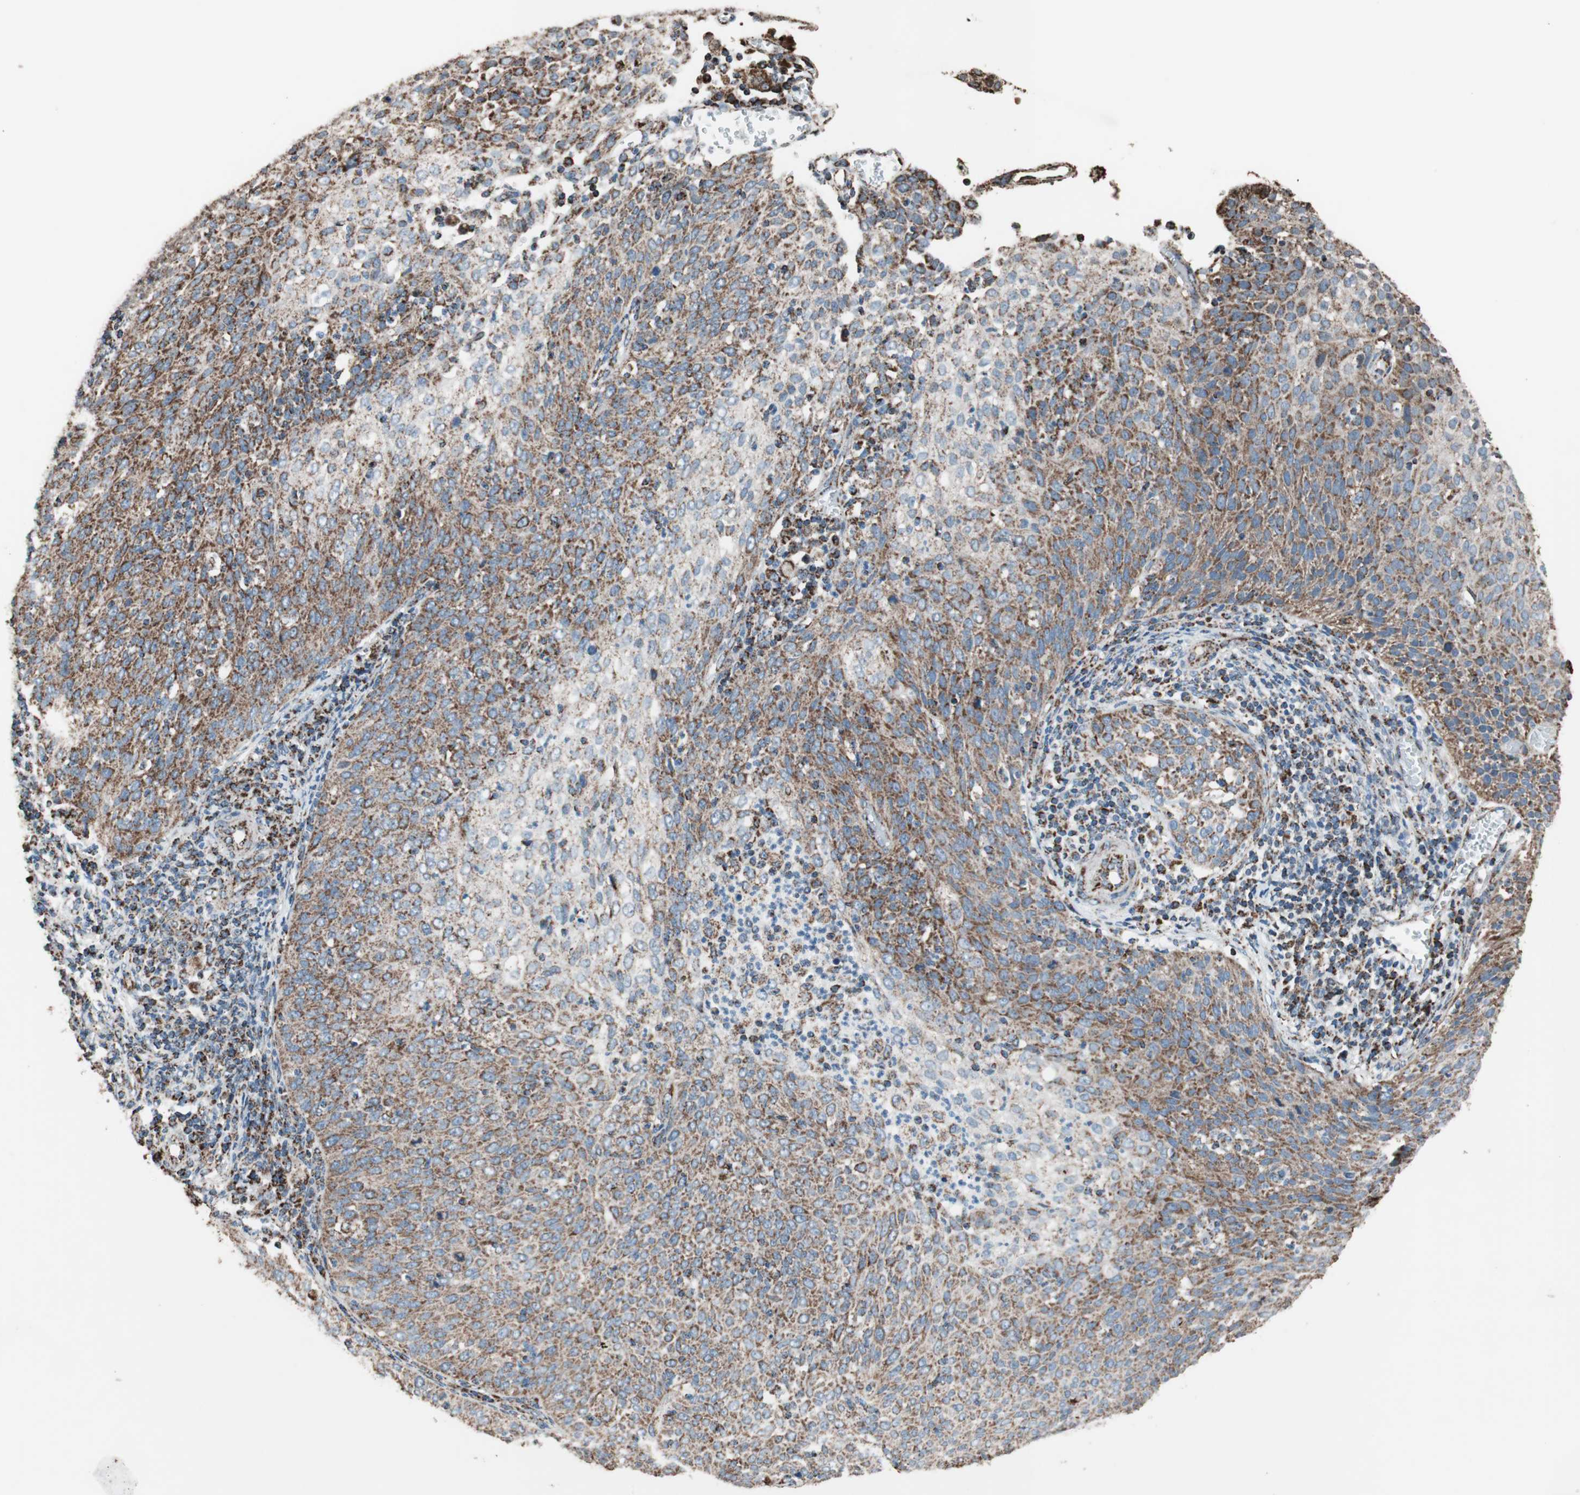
{"staining": {"intensity": "moderate", "quantity": ">75%", "location": "cytoplasmic/membranous"}, "tissue": "cervical cancer", "cell_type": "Tumor cells", "image_type": "cancer", "snomed": [{"axis": "morphology", "description": "Squamous cell carcinoma, NOS"}, {"axis": "topography", "description": "Cervix"}], "caption": "High-power microscopy captured an immunohistochemistry (IHC) photomicrograph of cervical cancer, revealing moderate cytoplasmic/membranous staining in about >75% of tumor cells.", "gene": "PCSK4", "patient": {"sex": "female", "age": 38}}